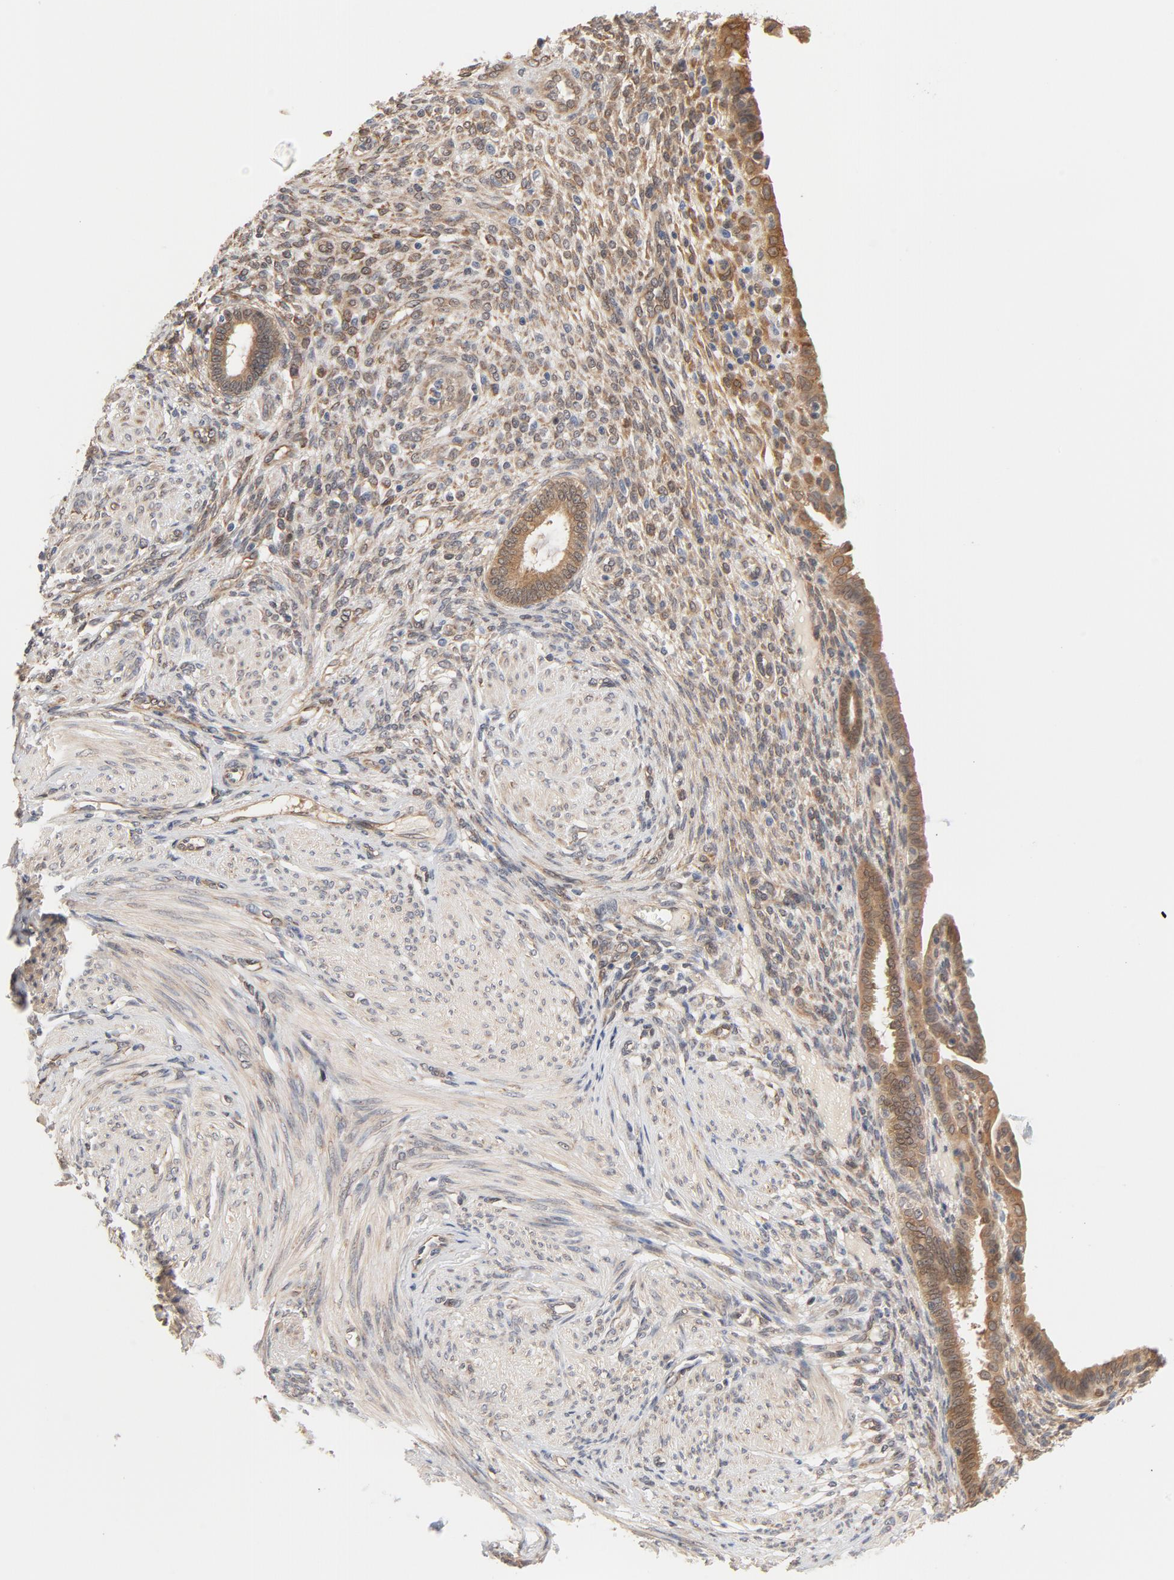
{"staining": {"intensity": "weak", "quantity": ">75%", "location": "cytoplasmic/membranous"}, "tissue": "endometrium", "cell_type": "Cells in endometrial stroma", "image_type": "normal", "snomed": [{"axis": "morphology", "description": "Normal tissue, NOS"}, {"axis": "topography", "description": "Endometrium"}], "caption": "This micrograph shows IHC staining of normal endometrium, with low weak cytoplasmic/membranous staining in approximately >75% of cells in endometrial stroma.", "gene": "EIF4E", "patient": {"sex": "female", "age": 72}}